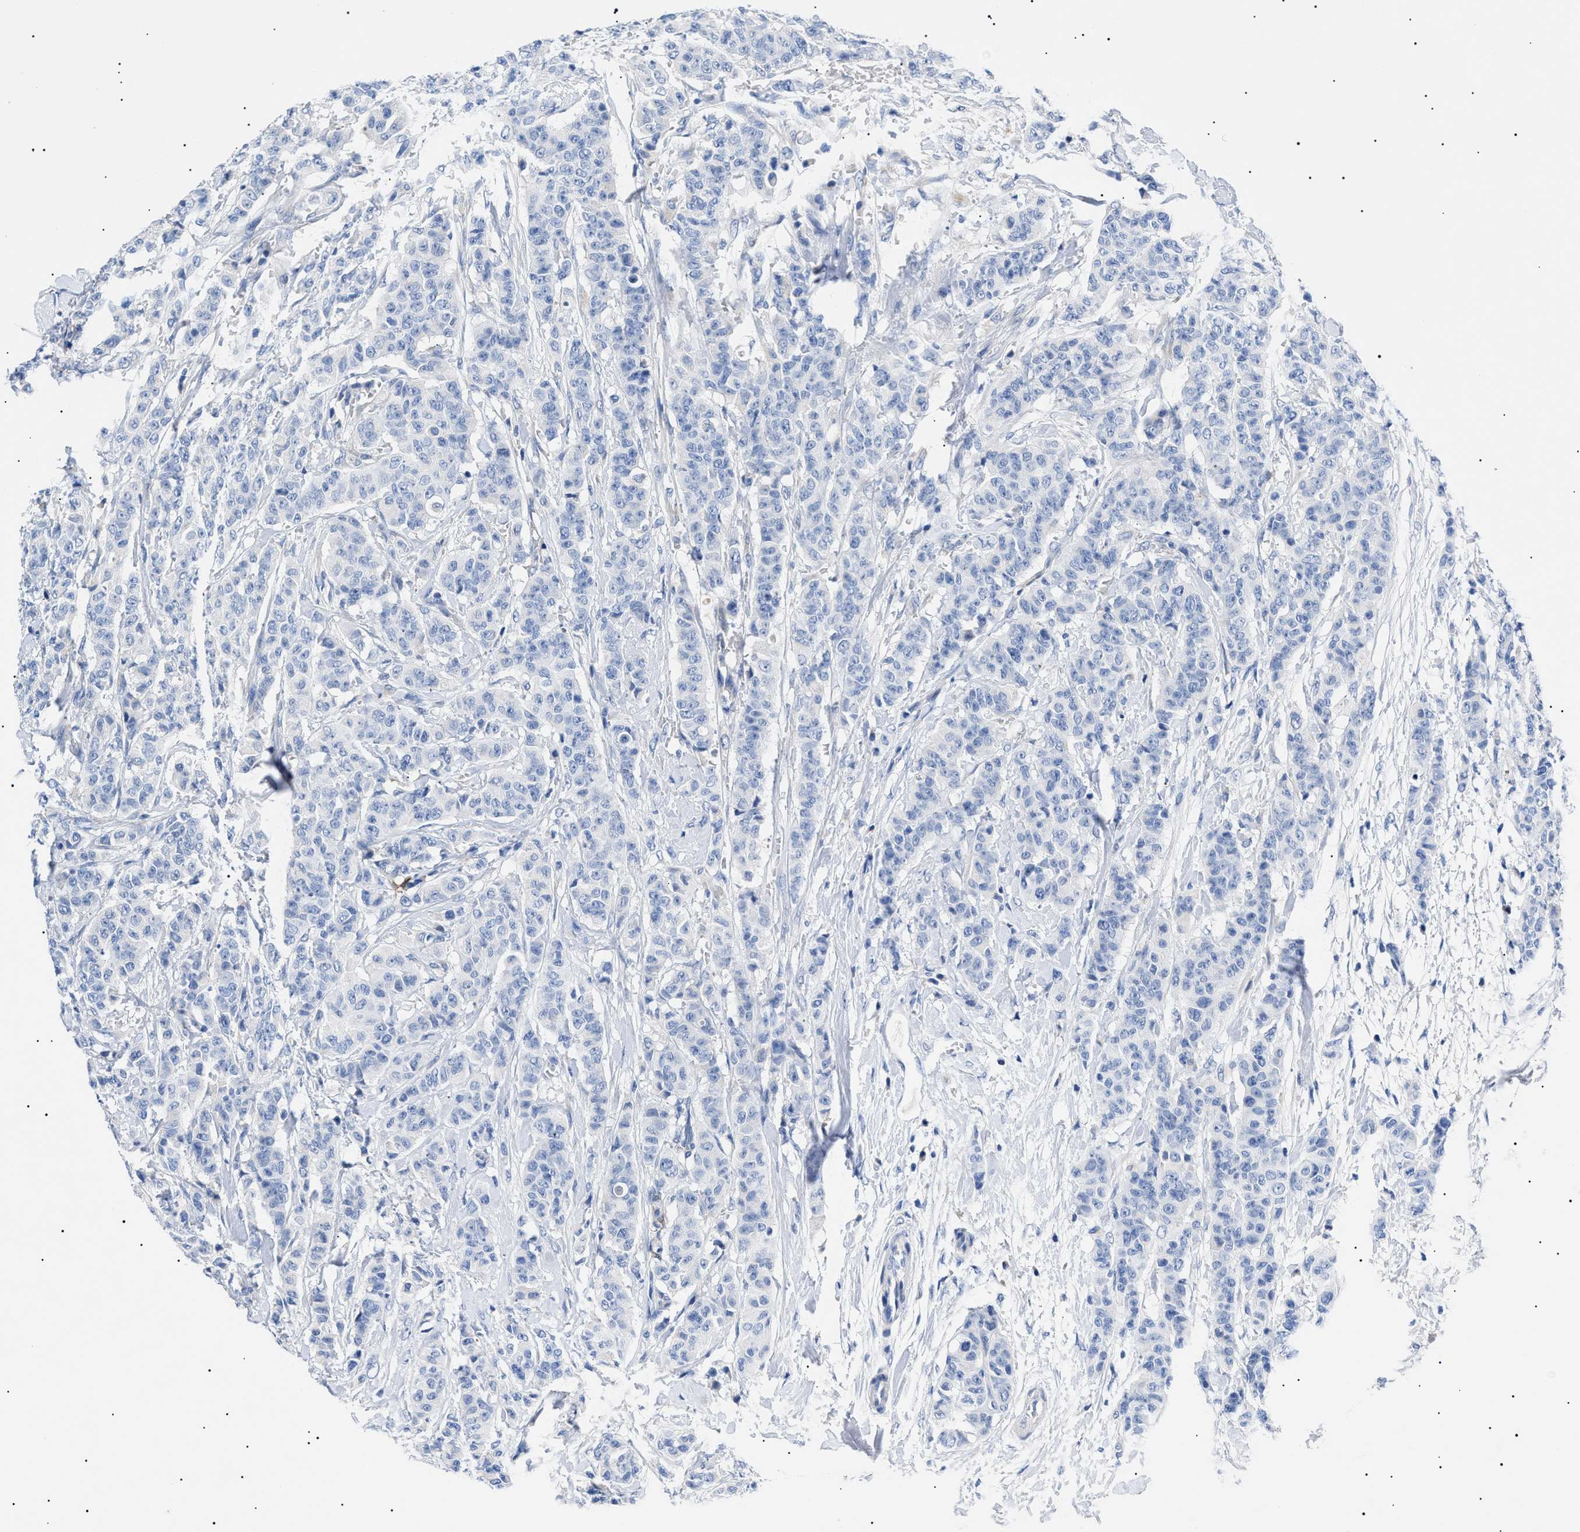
{"staining": {"intensity": "negative", "quantity": "none", "location": "none"}, "tissue": "breast cancer", "cell_type": "Tumor cells", "image_type": "cancer", "snomed": [{"axis": "morphology", "description": "Normal tissue, NOS"}, {"axis": "morphology", "description": "Duct carcinoma"}, {"axis": "topography", "description": "Breast"}], "caption": "Immunohistochemical staining of breast cancer (intraductal carcinoma) demonstrates no significant positivity in tumor cells. (DAB immunohistochemistry with hematoxylin counter stain).", "gene": "ACKR1", "patient": {"sex": "female", "age": 40}}